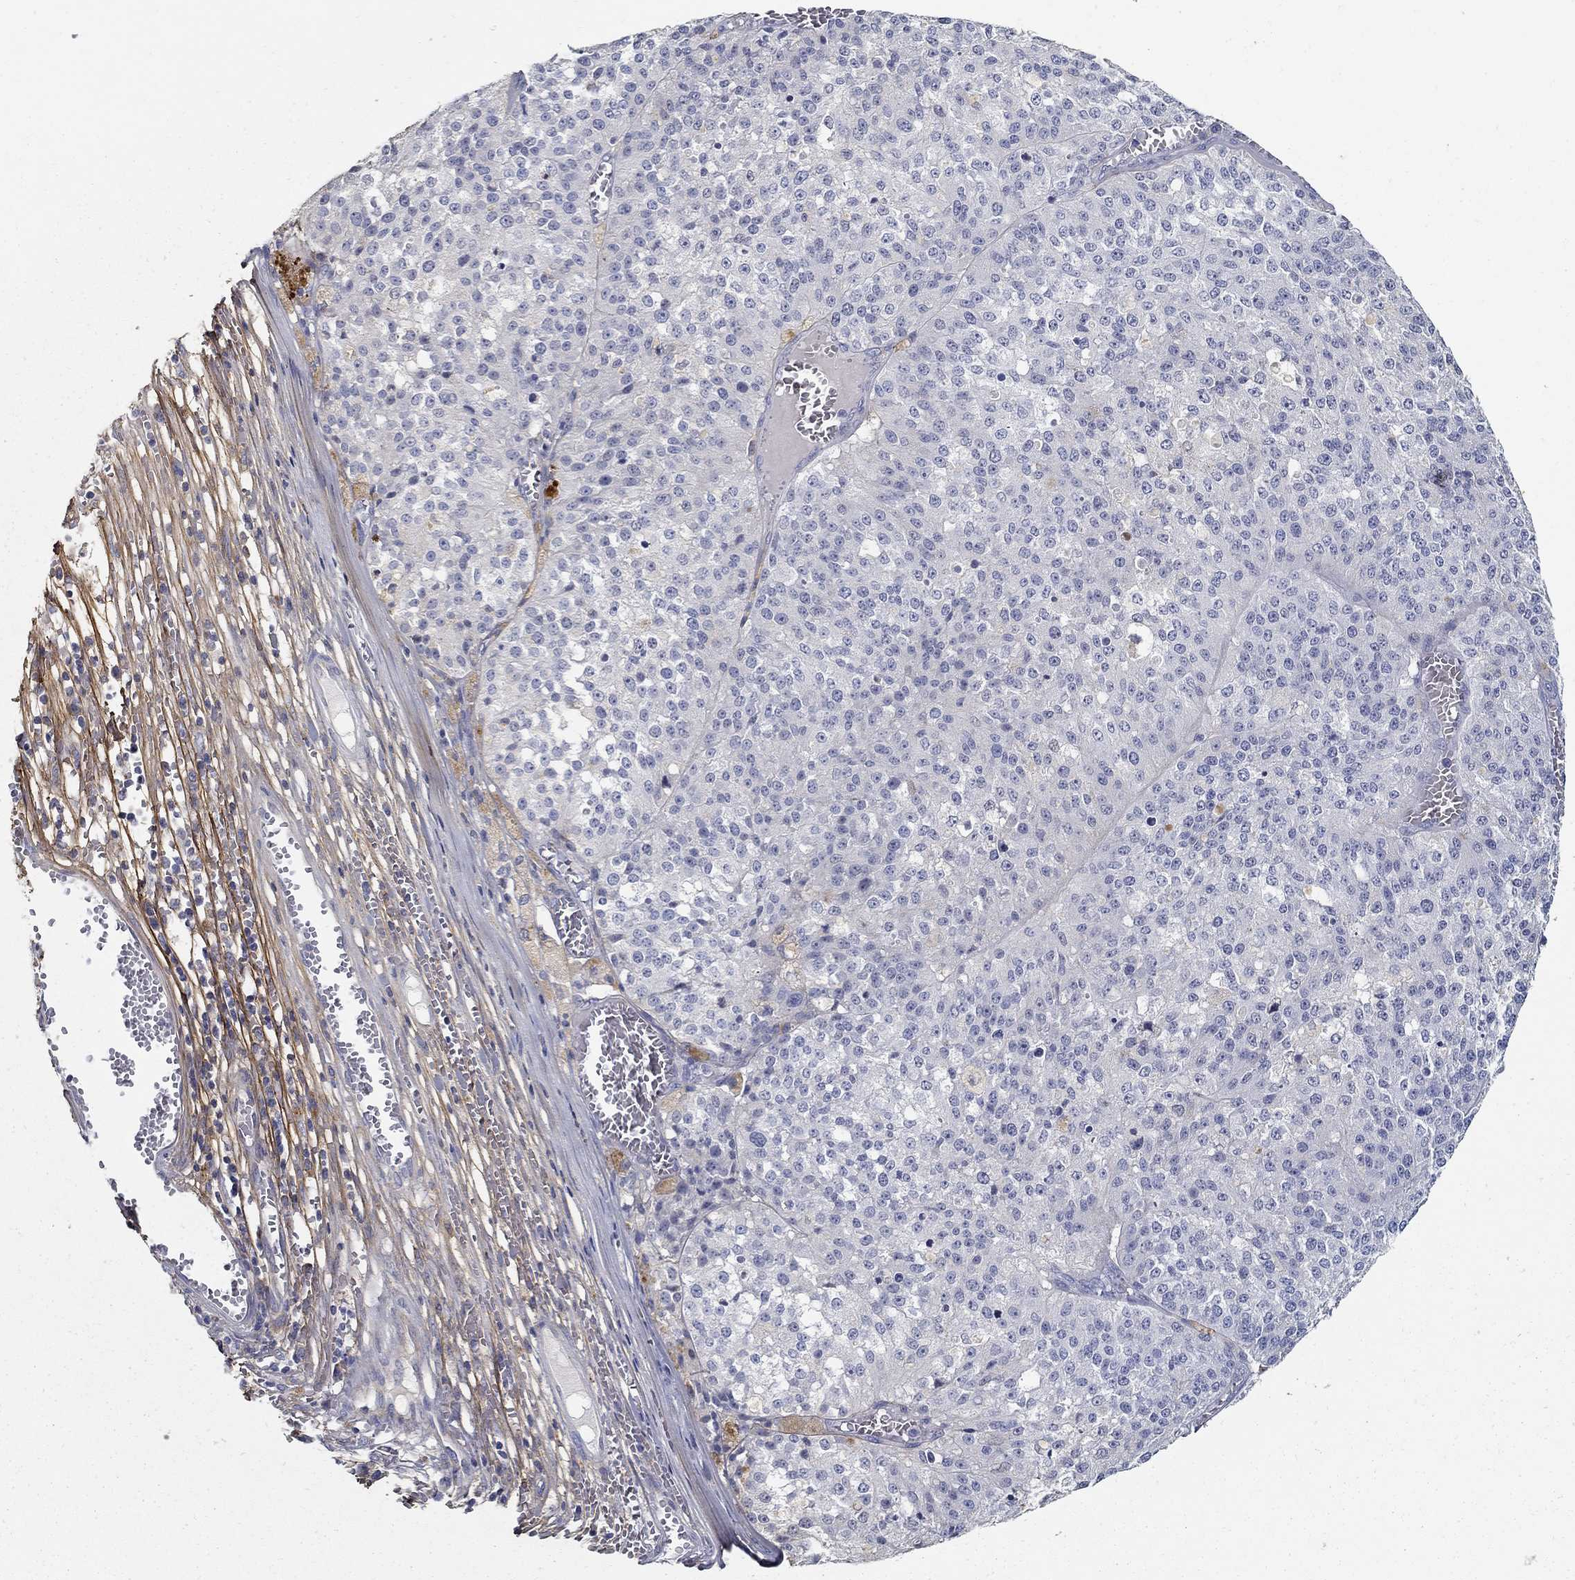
{"staining": {"intensity": "negative", "quantity": "none", "location": "none"}, "tissue": "melanoma", "cell_type": "Tumor cells", "image_type": "cancer", "snomed": [{"axis": "morphology", "description": "Malignant melanoma, Metastatic site"}, {"axis": "topography", "description": "Lymph node"}], "caption": "The immunohistochemistry (IHC) image has no significant positivity in tumor cells of melanoma tissue.", "gene": "TGFBI", "patient": {"sex": "female", "age": 64}}